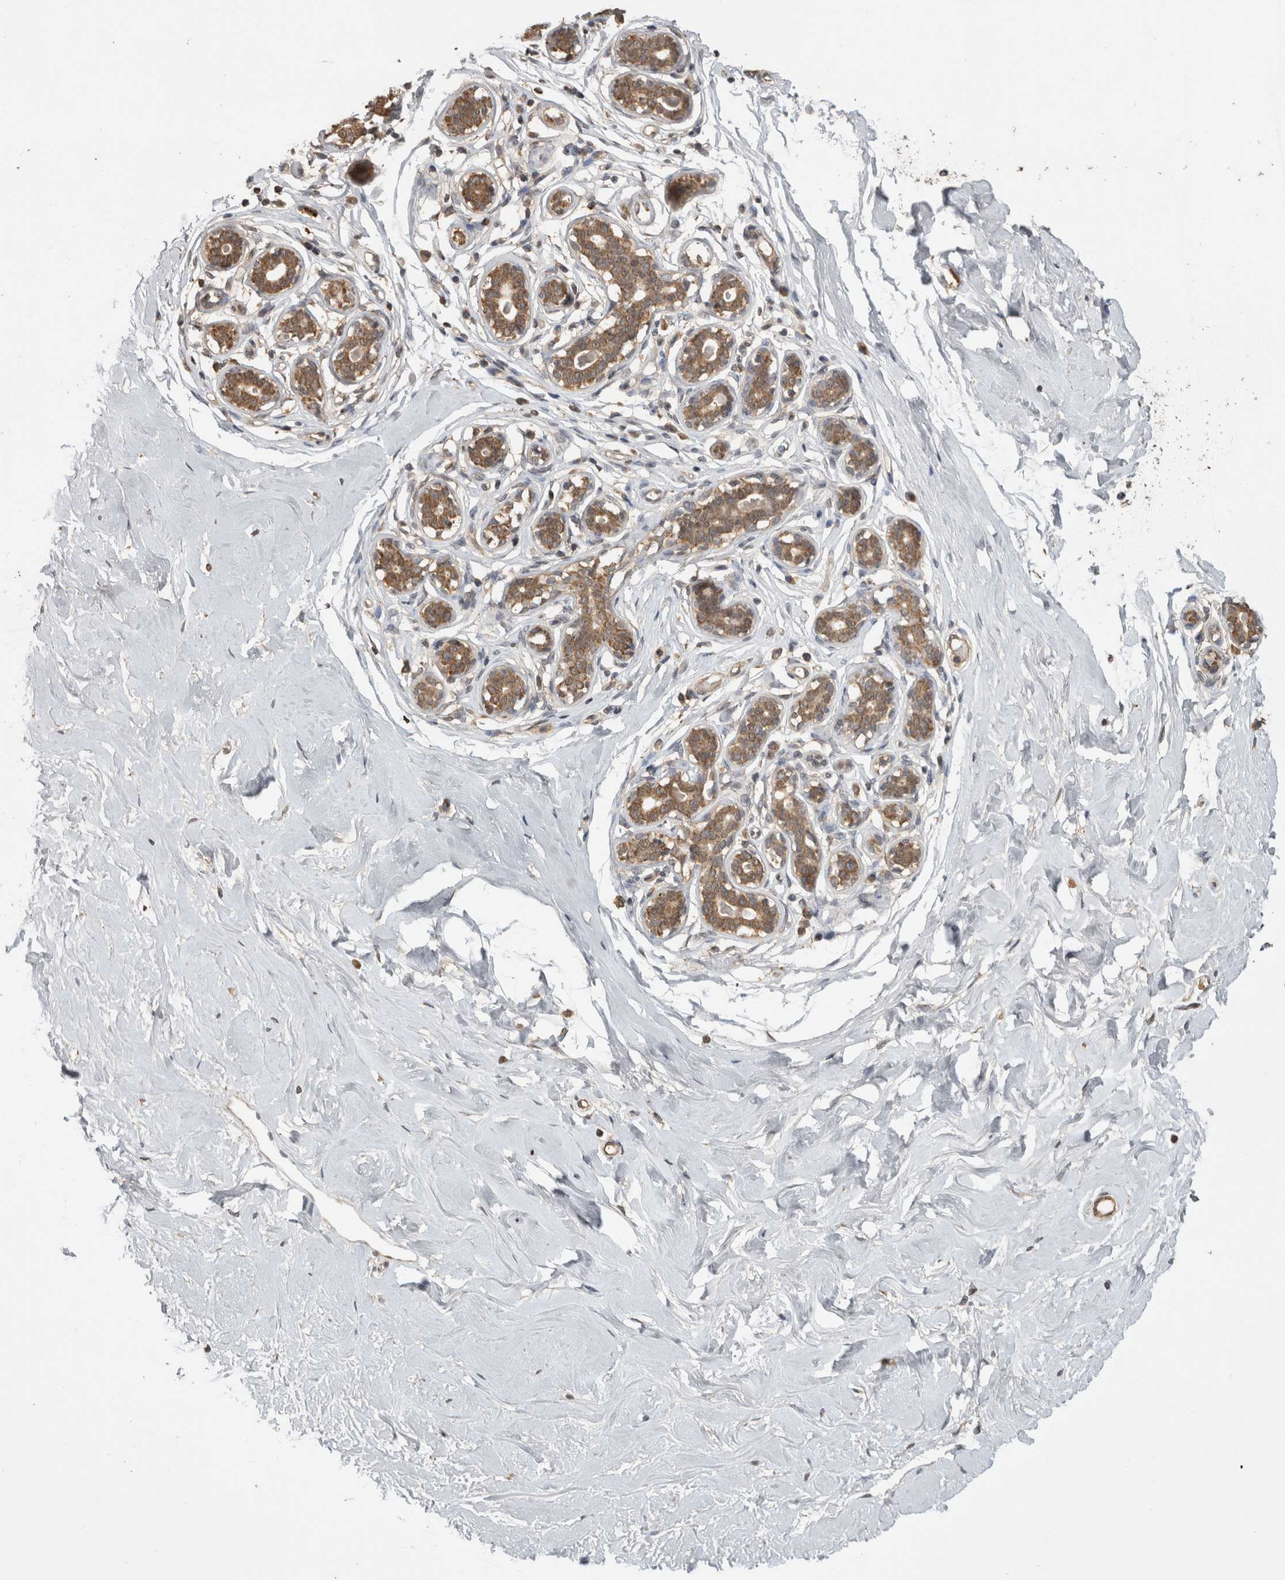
{"staining": {"intensity": "negative", "quantity": "none", "location": "none"}, "tissue": "breast", "cell_type": "Adipocytes", "image_type": "normal", "snomed": [{"axis": "morphology", "description": "Normal tissue, NOS"}, {"axis": "morphology", "description": "Adenoma, NOS"}, {"axis": "topography", "description": "Breast"}], "caption": "This photomicrograph is of benign breast stained with immunohistochemistry to label a protein in brown with the nuclei are counter-stained blue. There is no staining in adipocytes. (Immunohistochemistry (ihc), brightfield microscopy, high magnification).", "gene": "PREP", "patient": {"sex": "female", "age": 23}}